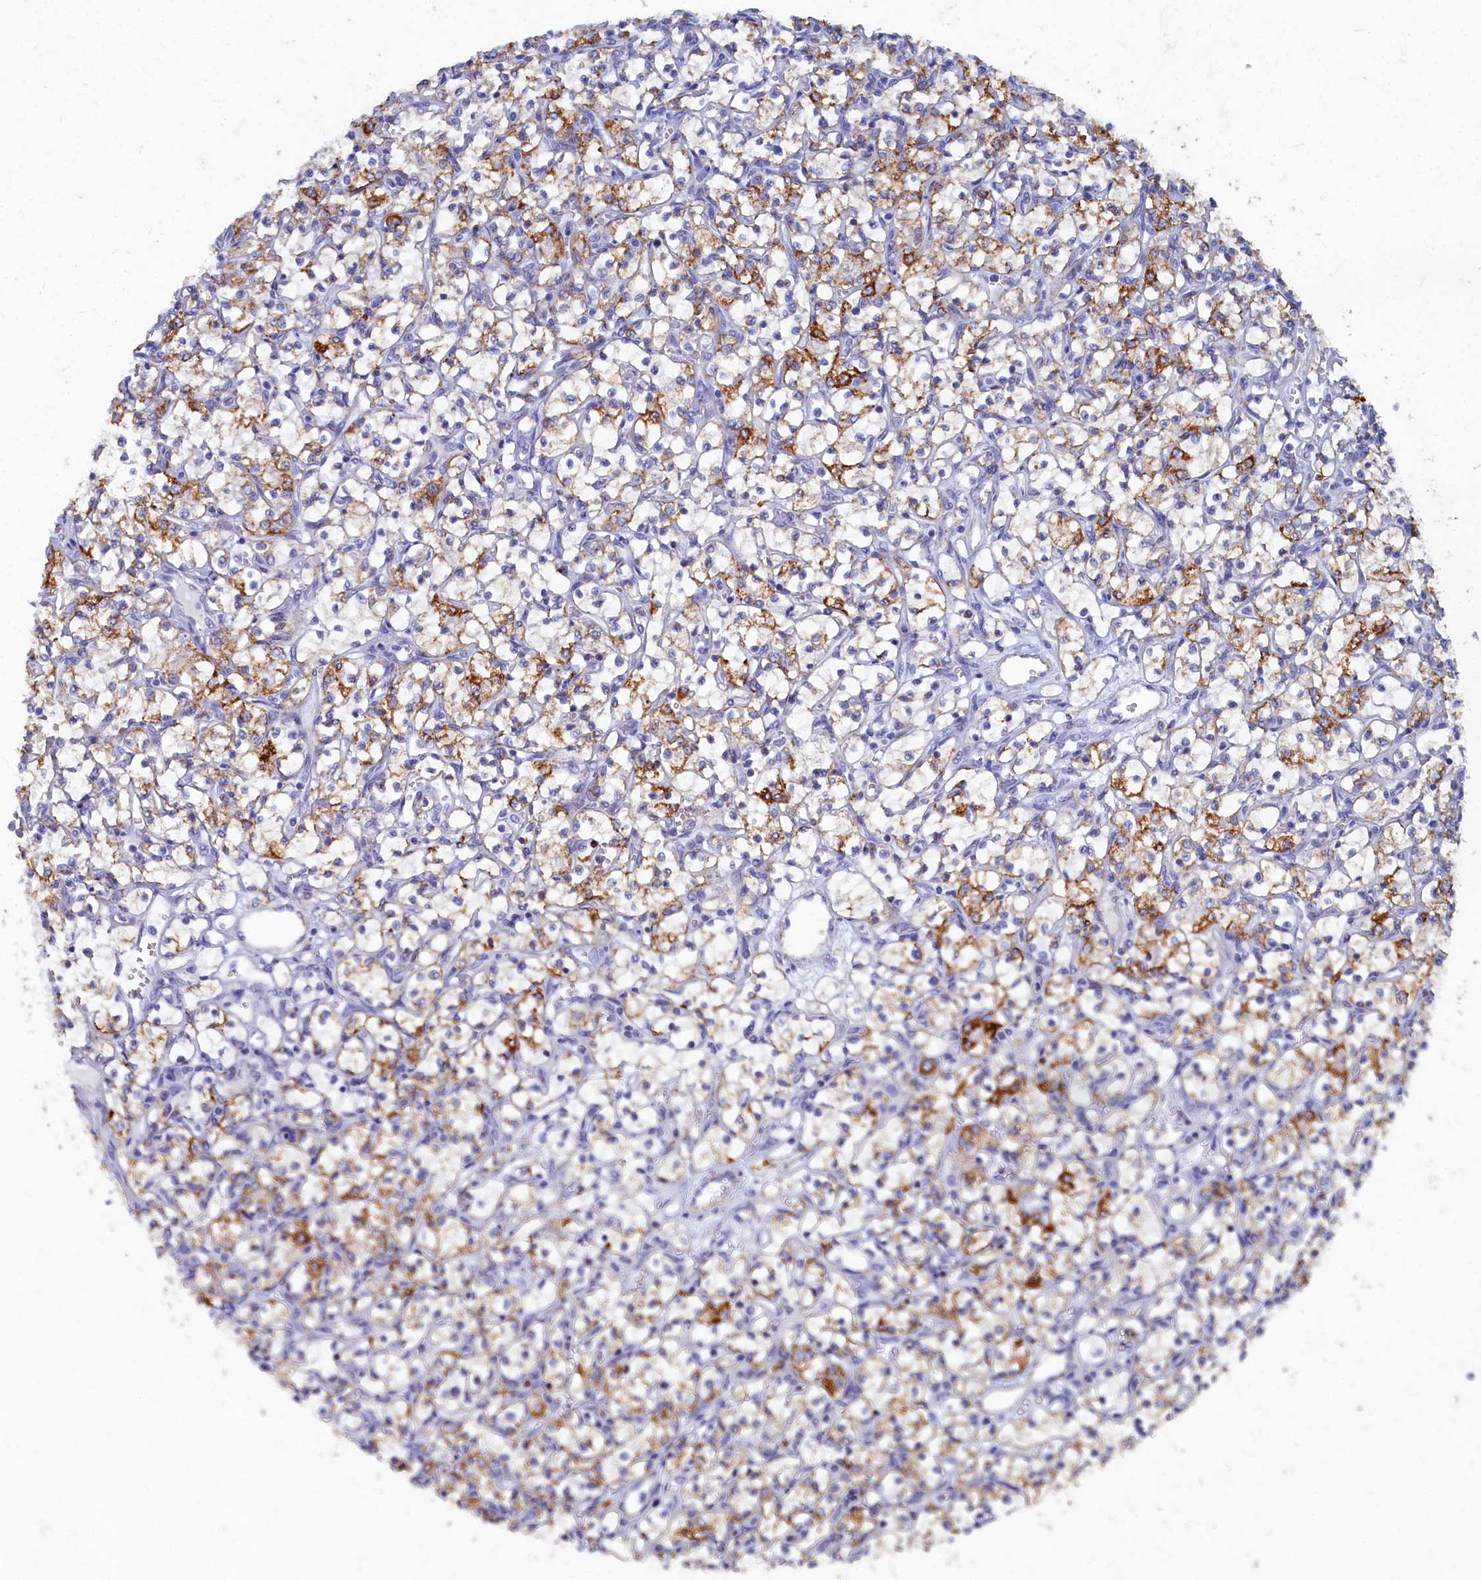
{"staining": {"intensity": "moderate", "quantity": "<25%", "location": "cytoplasmic/membranous"}, "tissue": "renal cancer", "cell_type": "Tumor cells", "image_type": "cancer", "snomed": [{"axis": "morphology", "description": "Adenocarcinoma, NOS"}, {"axis": "topography", "description": "Kidney"}], "caption": "Immunohistochemical staining of renal cancer displays low levels of moderate cytoplasmic/membranous staining in about <25% of tumor cells.", "gene": "OCIAD2", "patient": {"sex": "female", "age": 69}}